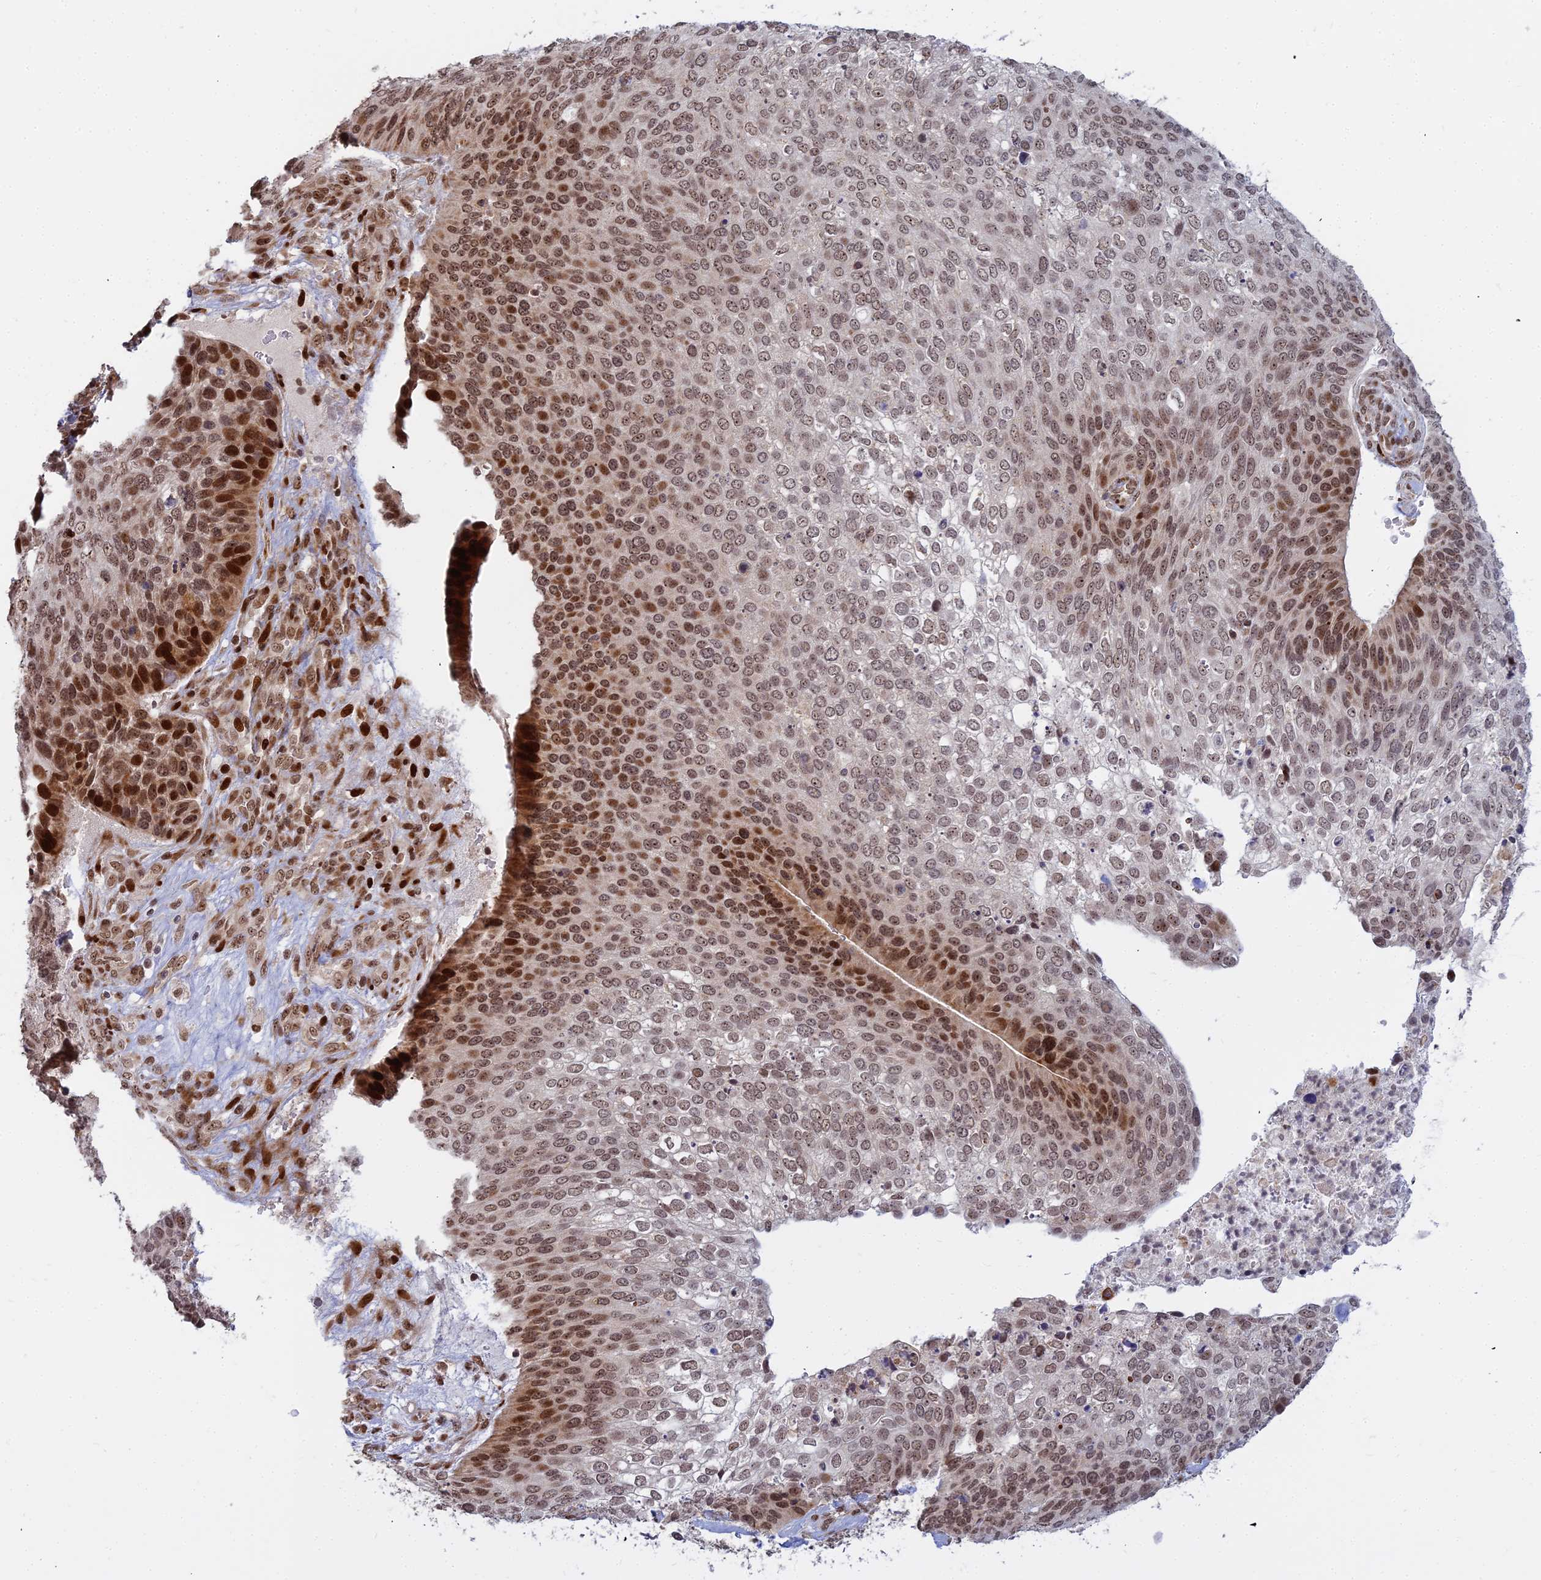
{"staining": {"intensity": "strong", "quantity": "<25%", "location": "nuclear"}, "tissue": "skin cancer", "cell_type": "Tumor cells", "image_type": "cancer", "snomed": [{"axis": "morphology", "description": "Basal cell carcinoma"}, {"axis": "topography", "description": "Skin"}], "caption": "Approximately <25% of tumor cells in human skin basal cell carcinoma exhibit strong nuclear protein staining as visualized by brown immunohistochemical staining.", "gene": "ABCA2", "patient": {"sex": "female", "age": 74}}